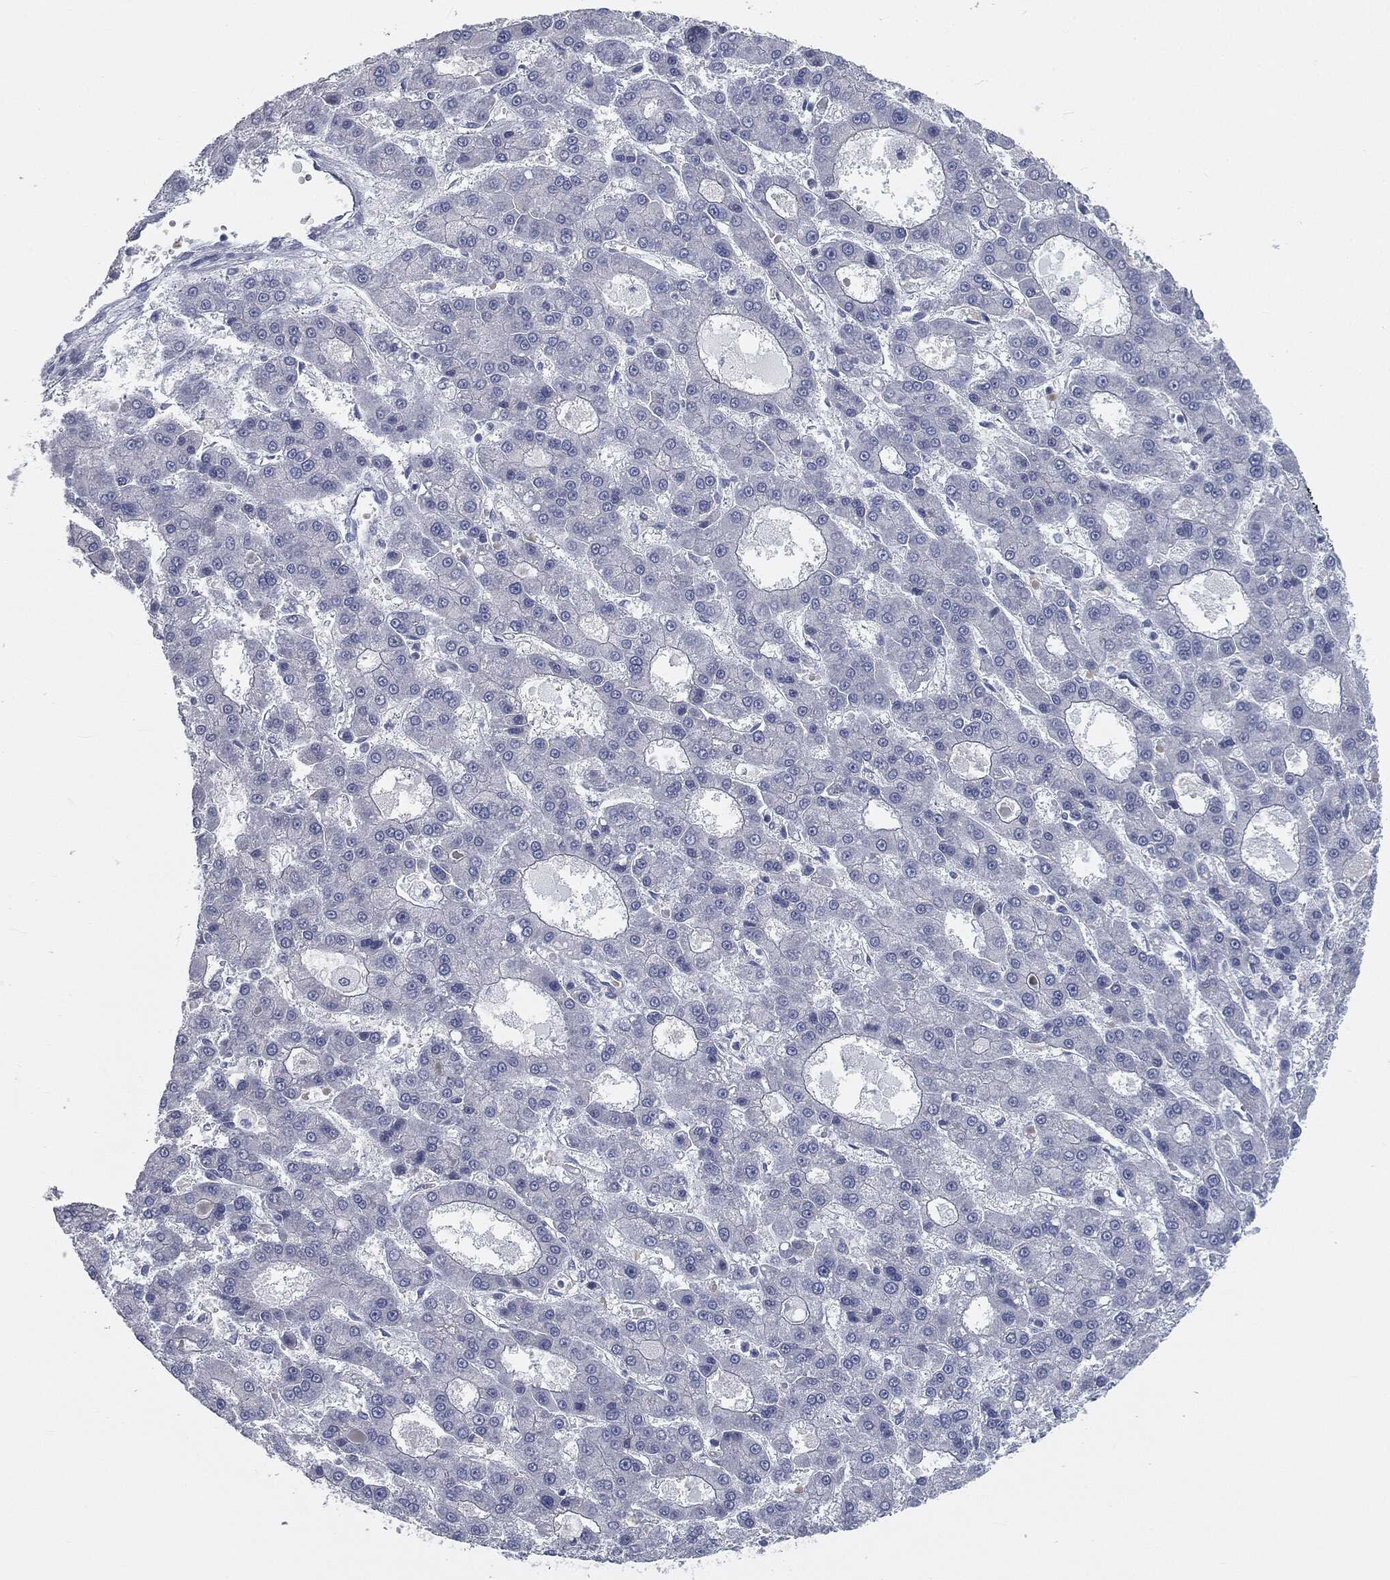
{"staining": {"intensity": "negative", "quantity": "none", "location": "none"}, "tissue": "liver cancer", "cell_type": "Tumor cells", "image_type": "cancer", "snomed": [{"axis": "morphology", "description": "Carcinoma, Hepatocellular, NOS"}, {"axis": "topography", "description": "Liver"}], "caption": "IHC of human hepatocellular carcinoma (liver) demonstrates no staining in tumor cells.", "gene": "CAV3", "patient": {"sex": "male", "age": 70}}